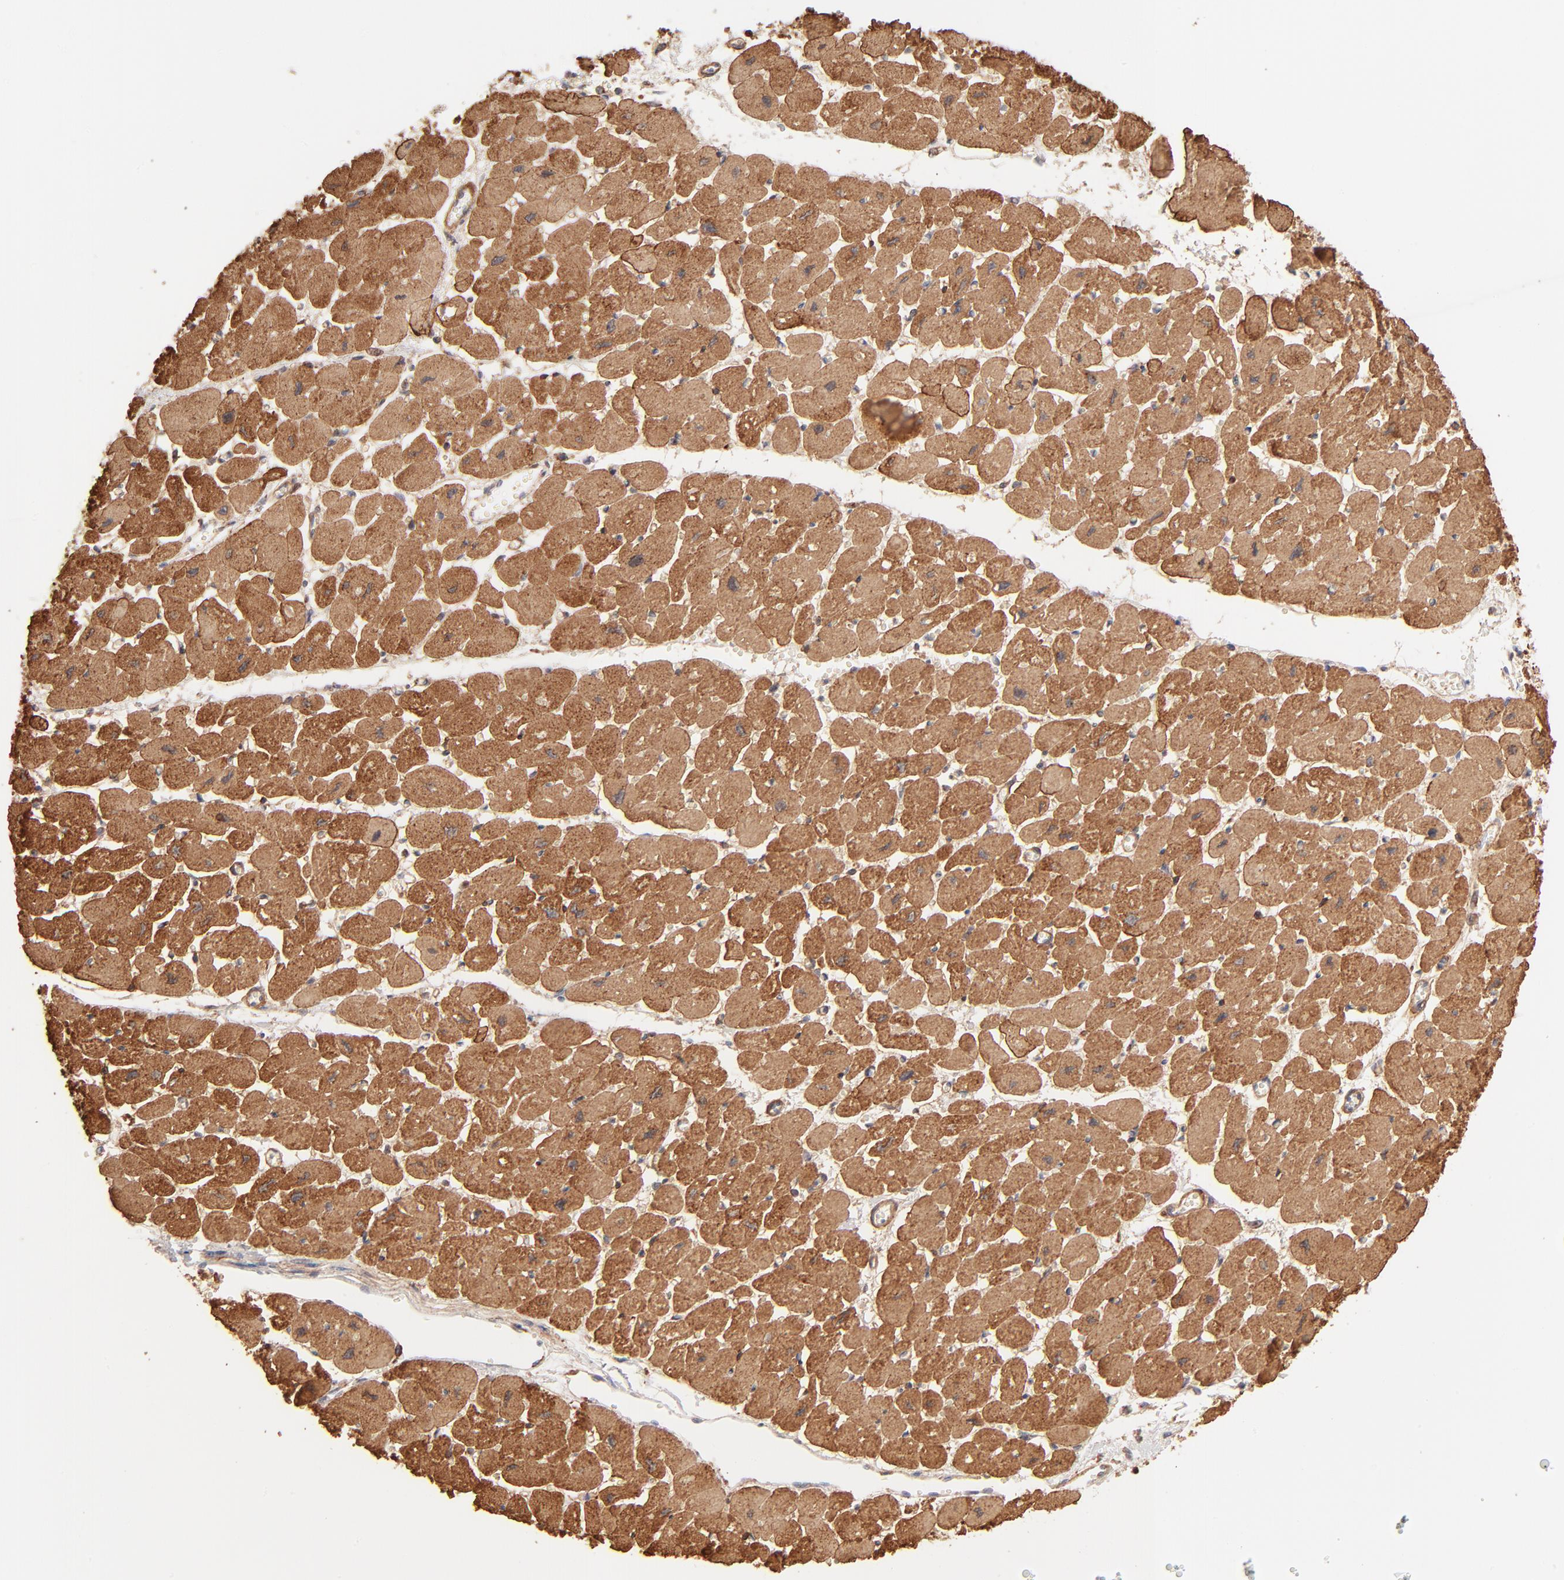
{"staining": {"intensity": "strong", "quantity": ">75%", "location": "cytoplasmic/membranous"}, "tissue": "heart muscle", "cell_type": "Cardiomyocytes", "image_type": "normal", "snomed": [{"axis": "morphology", "description": "Normal tissue, NOS"}, {"axis": "topography", "description": "Heart"}], "caption": "Immunohistochemical staining of normal human heart muscle displays strong cytoplasmic/membranous protein positivity in about >75% of cardiomyocytes. (Stains: DAB in brown, nuclei in blue, Microscopy: brightfield microscopy at high magnification).", "gene": "CSPG4", "patient": {"sex": "female", "age": 54}}